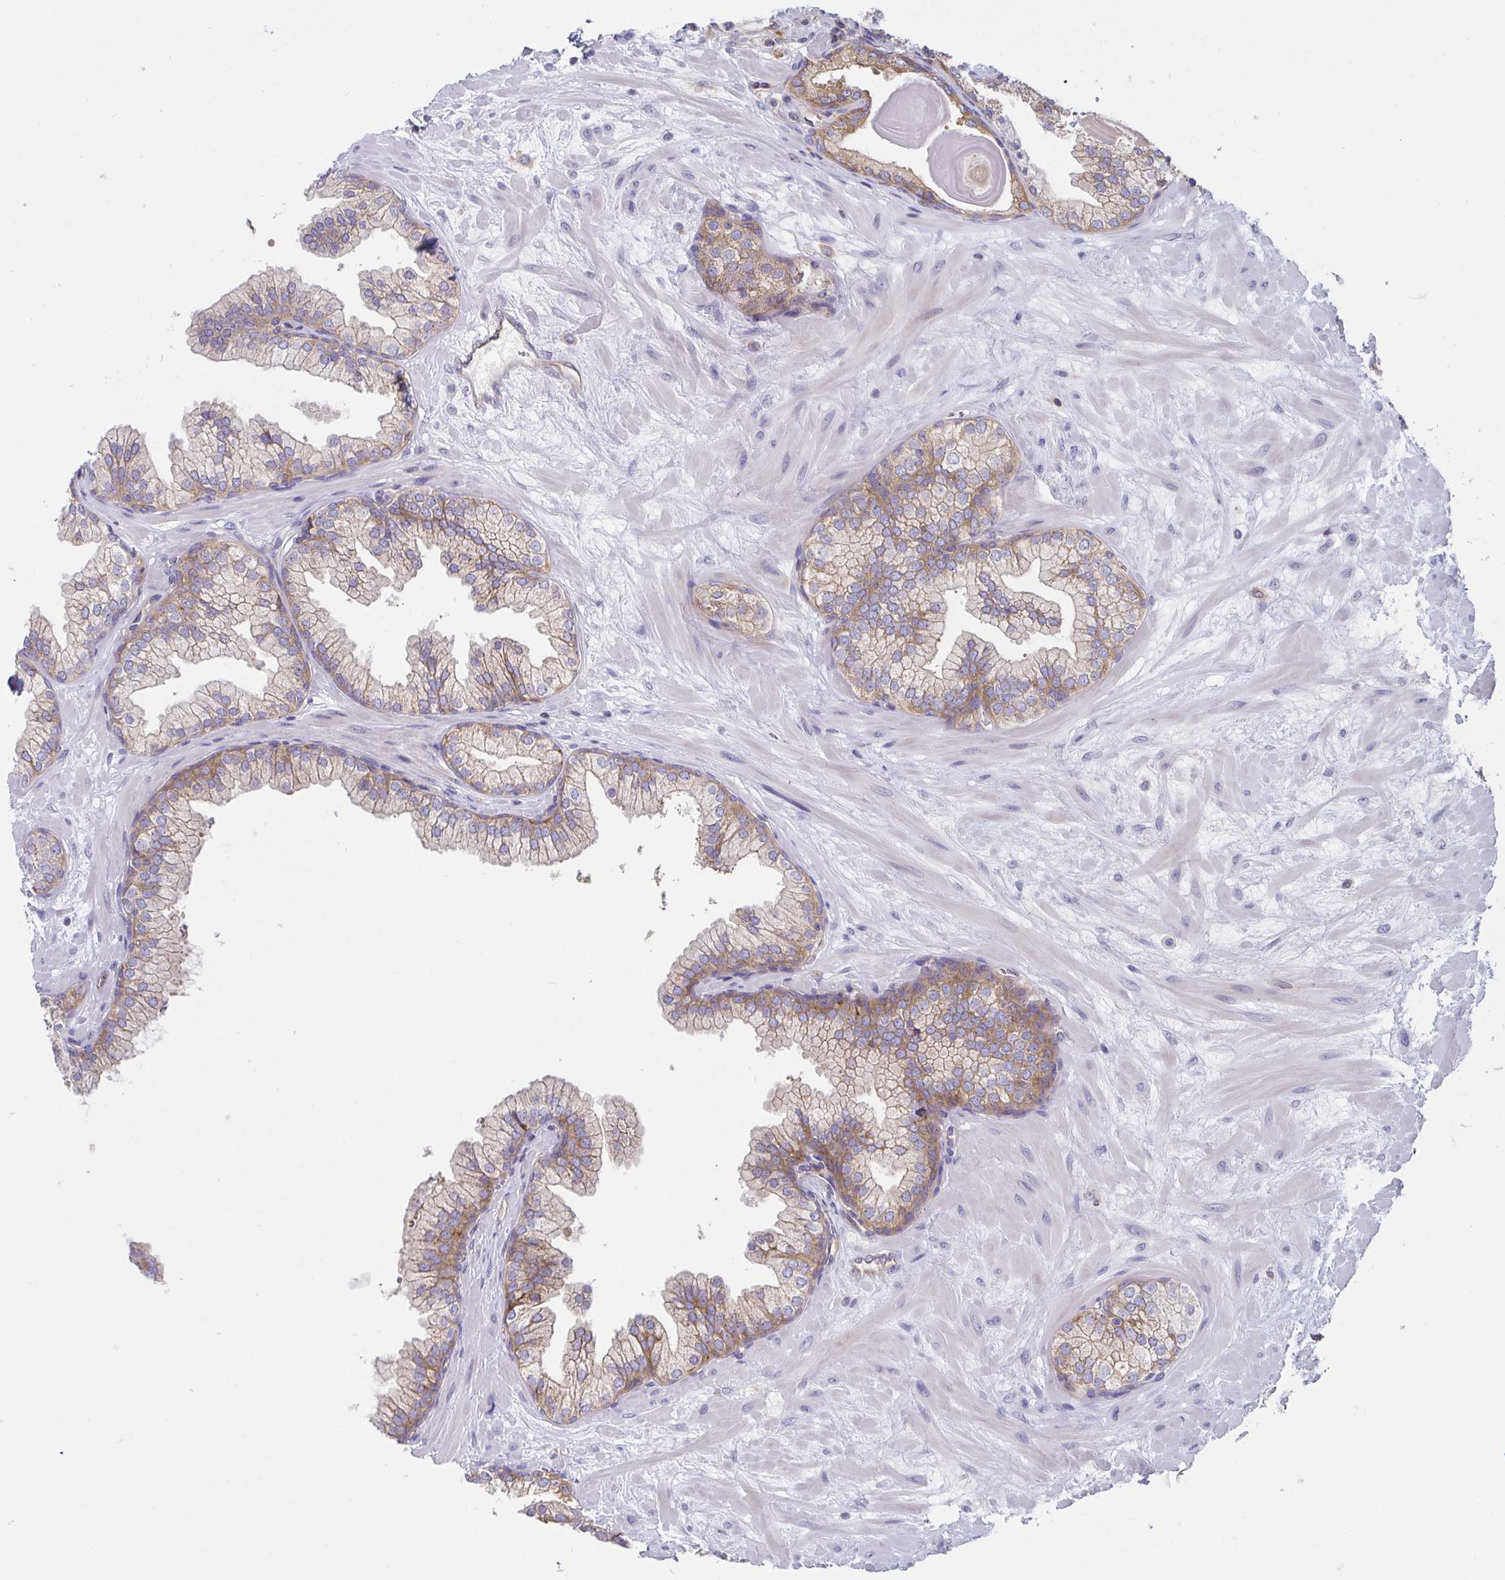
{"staining": {"intensity": "moderate", "quantity": ">75%", "location": "cytoplasmic/membranous"}, "tissue": "prostate", "cell_type": "Glandular cells", "image_type": "normal", "snomed": [{"axis": "morphology", "description": "Normal tissue, NOS"}, {"axis": "topography", "description": "Prostate"}, {"axis": "topography", "description": "Peripheral nerve tissue"}], "caption": "Glandular cells exhibit medium levels of moderate cytoplasmic/membranous staining in approximately >75% of cells in benign human prostate.", "gene": "YARS2", "patient": {"sex": "male", "age": 61}}